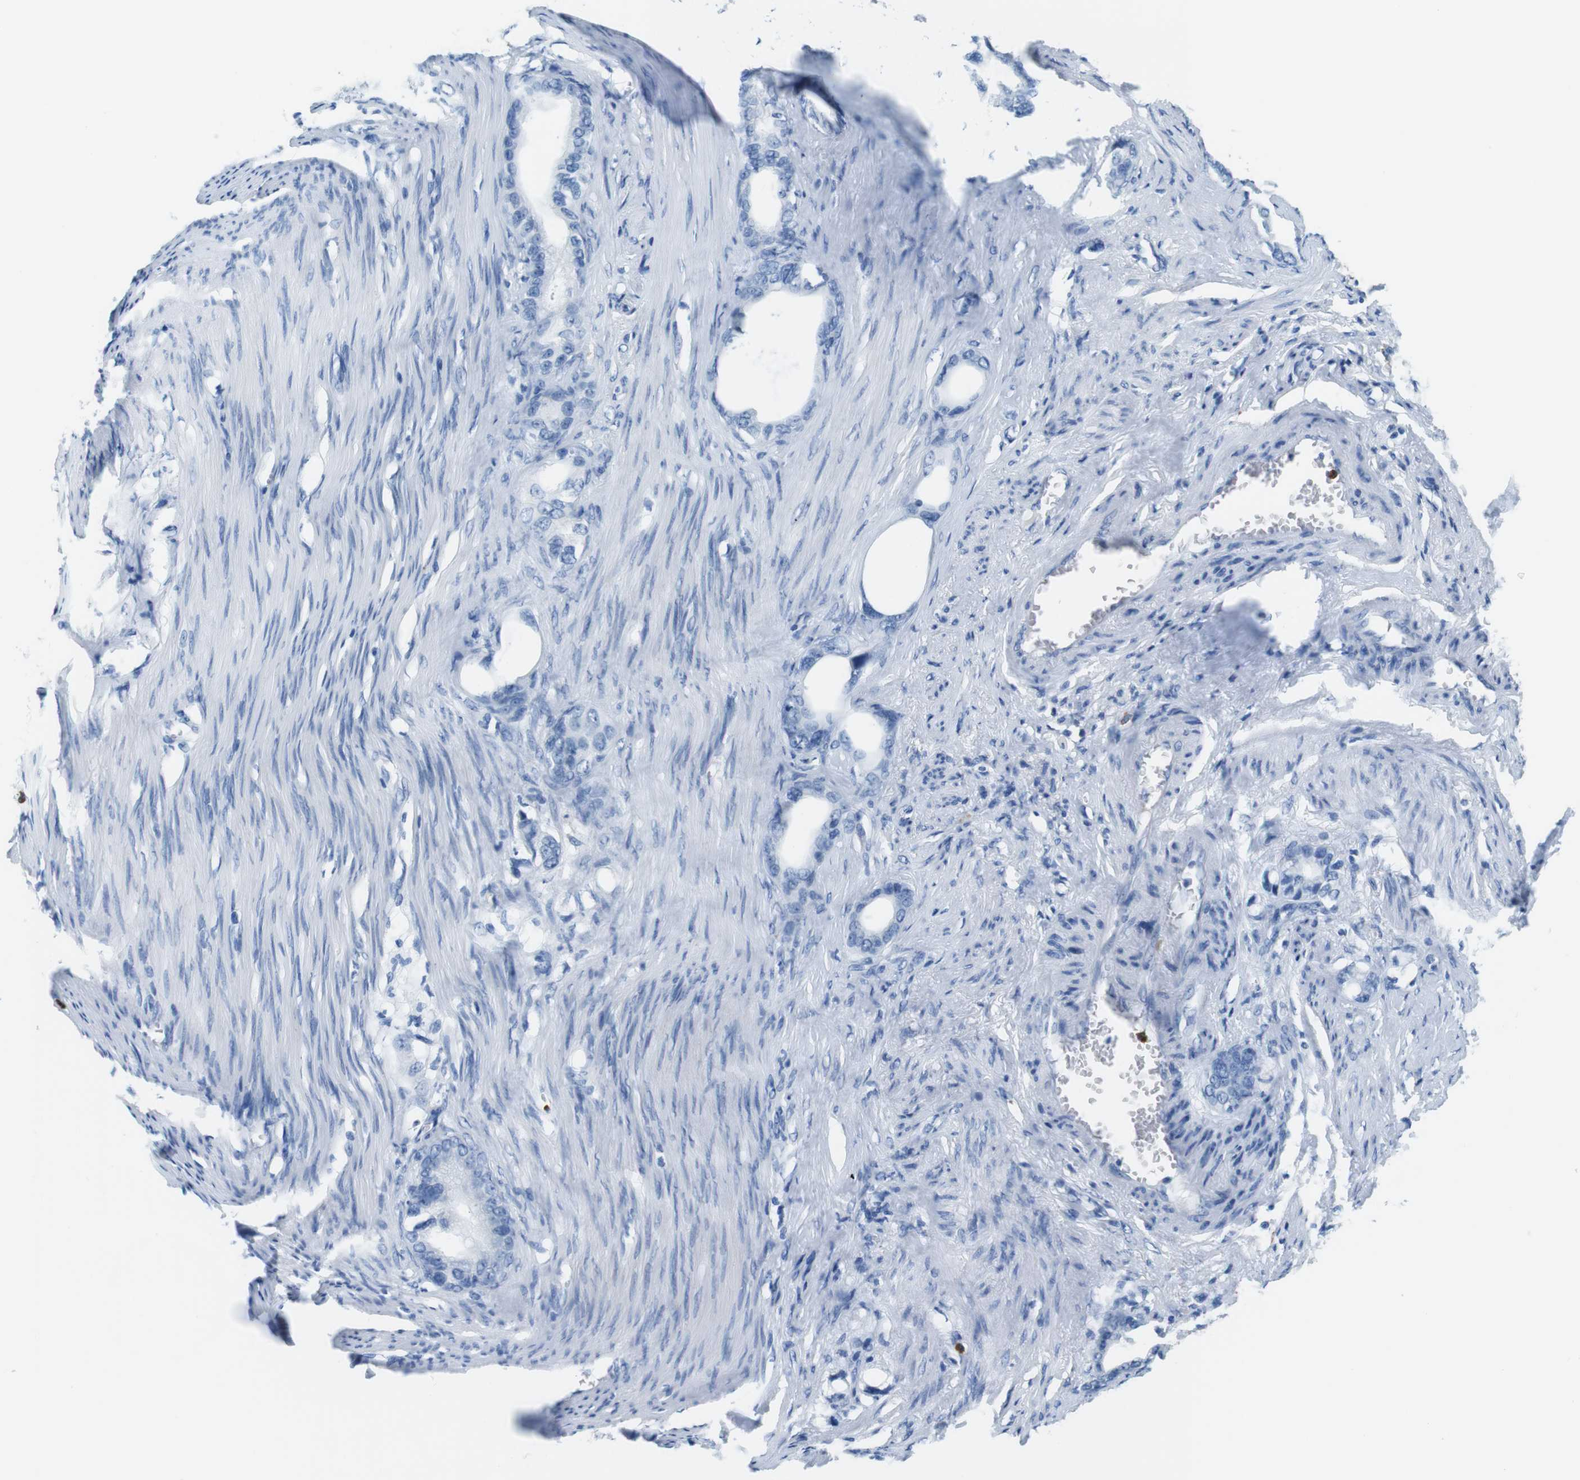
{"staining": {"intensity": "negative", "quantity": "none", "location": "none"}, "tissue": "stomach cancer", "cell_type": "Tumor cells", "image_type": "cancer", "snomed": [{"axis": "morphology", "description": "Adenocarcinoma, NOS"}, {"axis": "topography", "description": "Stomach"}], "caption": "IHC of human stomach adenocarcinoma shows no expression in tumor cells.", "gene": "MCEMP1", "patient": {"sex": "female", "age": 75}}